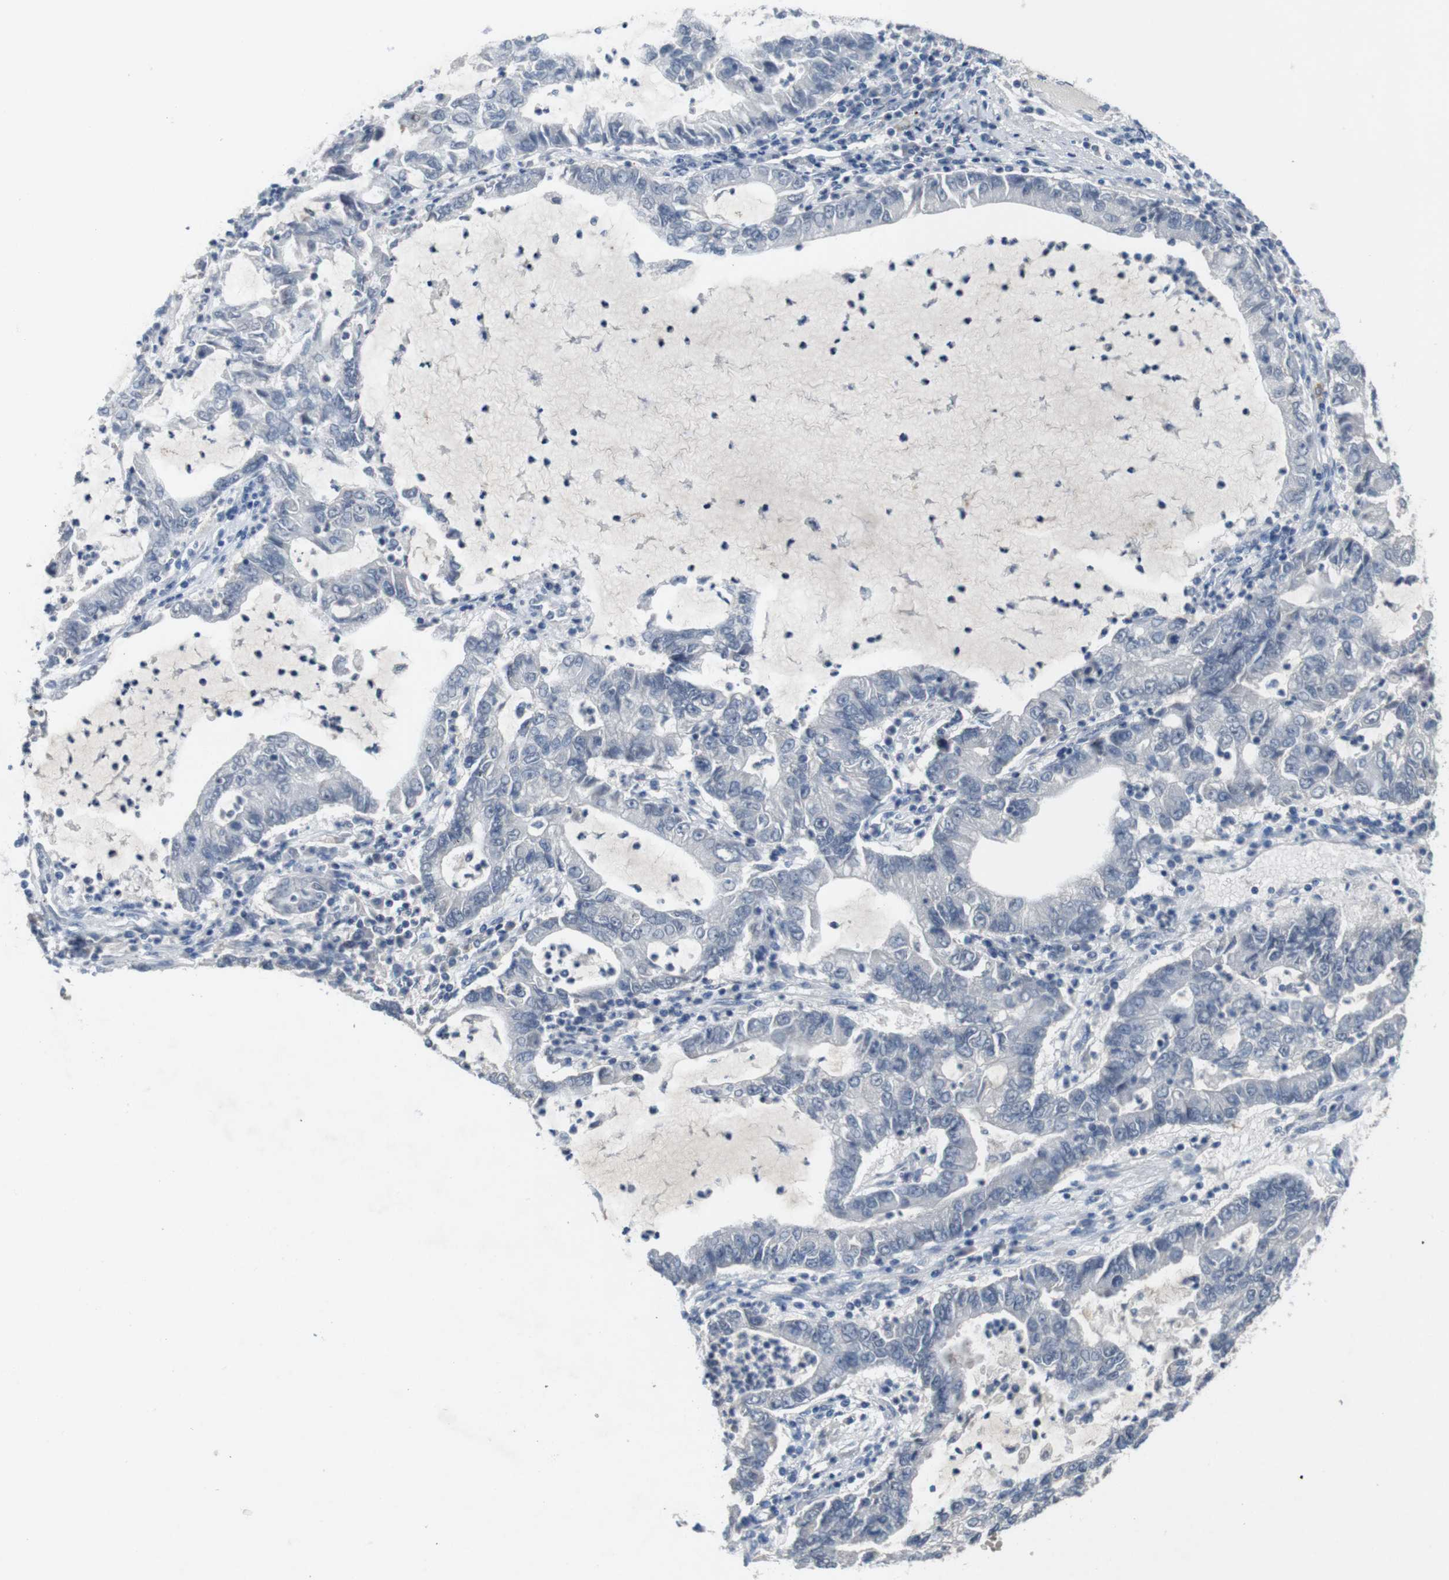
{"staining": {"intensity": "negative", "quantity": "none", "location": "none"}, "tissue": "lung cancer", "cell_type": "Tumor cells", "image_type": "cancer", "snomed": [{"axis": "morphology", "description": "Adenocarcinoma, NOS"}, {"axis": "topography", "description": "Lung"}], "caption": "Tumor cells are negative for protein expression in human lung adenocarcinoma. Nuclei are stained in blue.", "gene": "SLC2A8", "patient": {"sex": "female", "age": 51}}